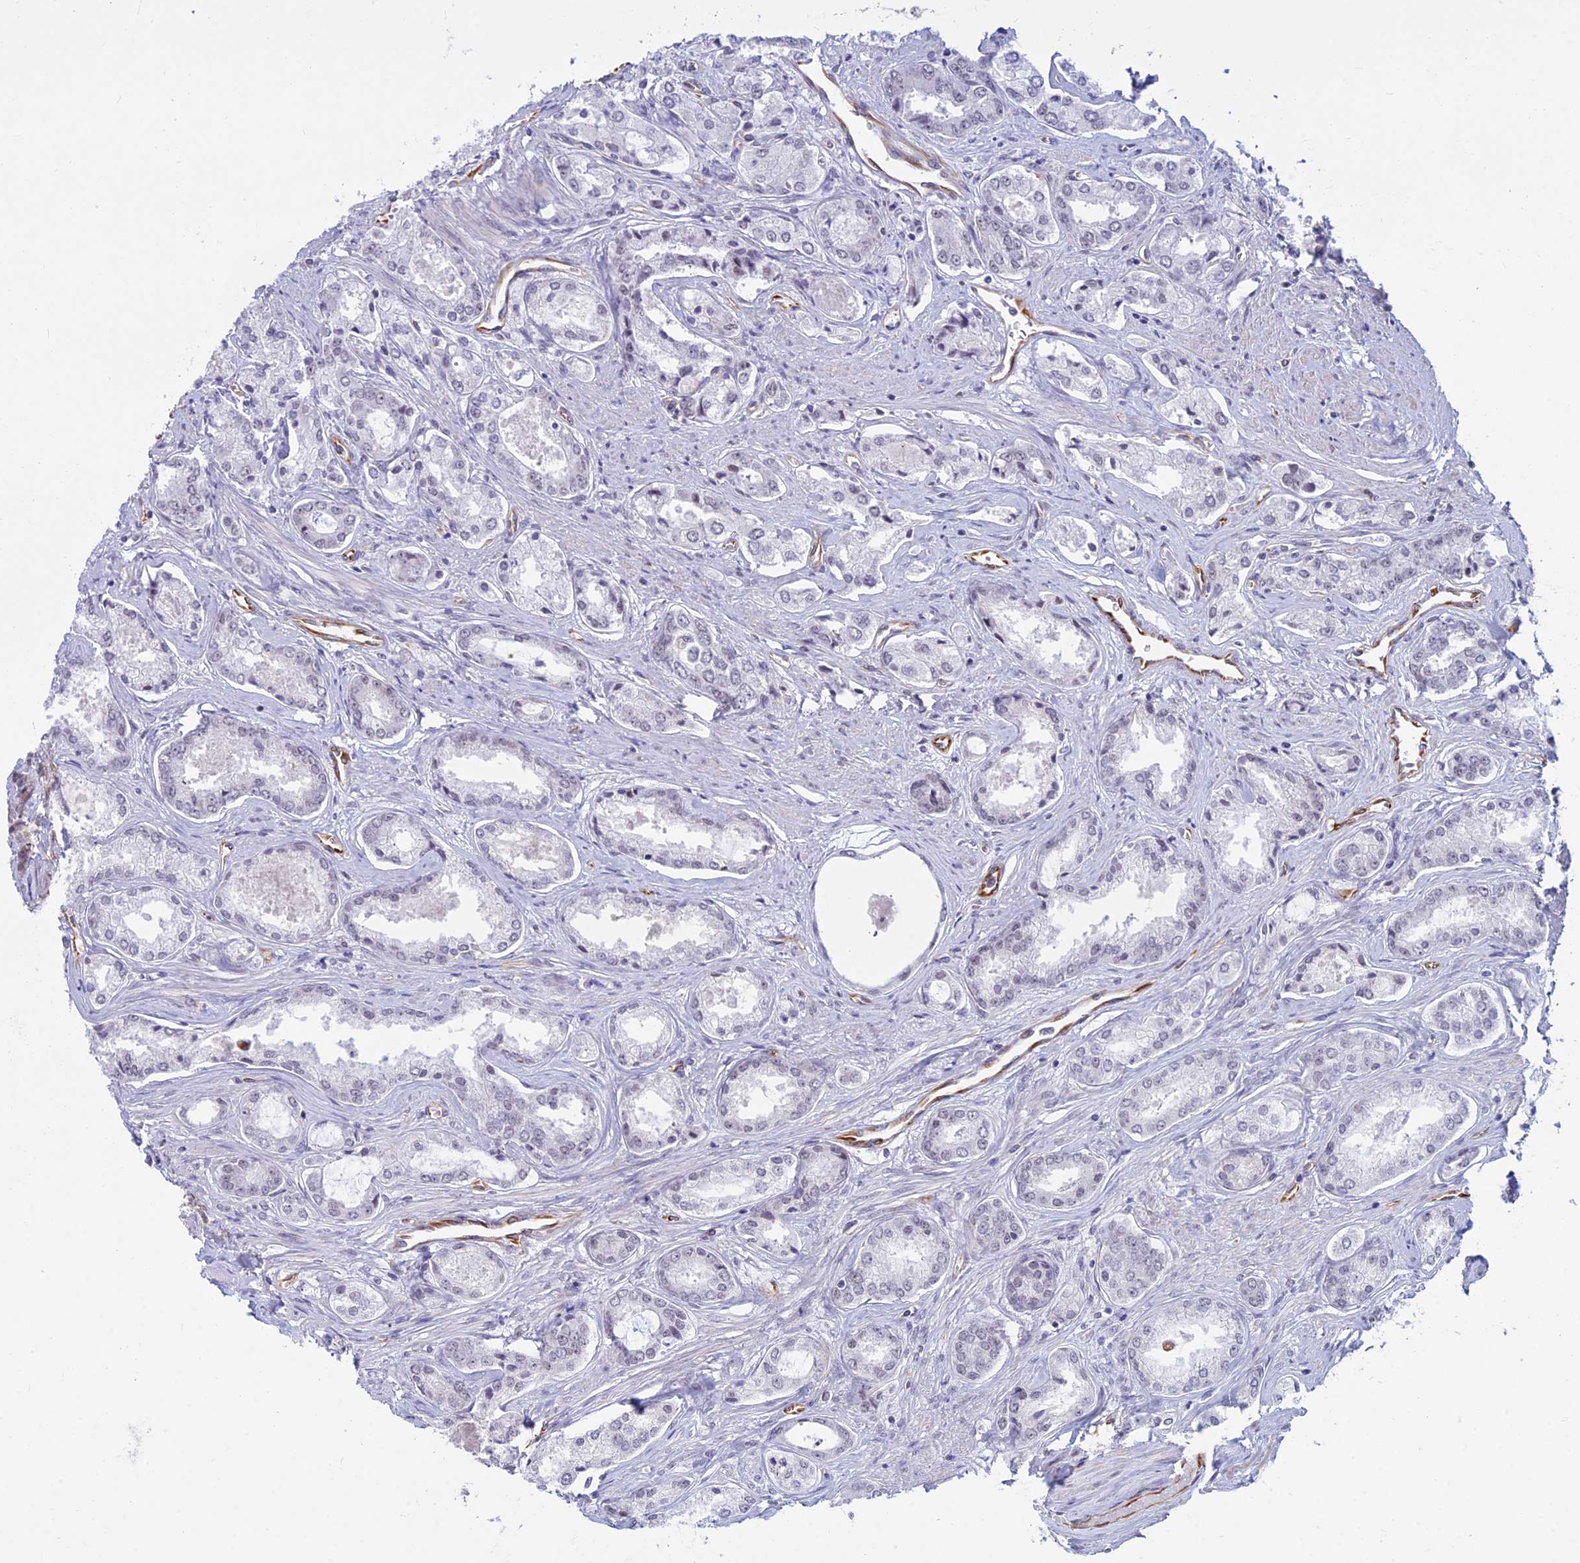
{"staining": {"intensity": "weak", "quantity": "<25%", "location": "nuclear"}, "tissue": "prostate cancer", "cell_type": "Tumor cells", "image_type": "cancer", "snomed": [{"axis": "morphology", "description": "Adenocarcinoma, Low grade"}, {"axis": "topography", "description": "Prostate"}], "caption": "This is an immunohistochemistry (IHC) photomicrograph of adenocarcinoma (low-grade) (prostate). There is no staining in tumor cells.", "gene": "SAPCD2", "patient": {"sex": "male", "age": 68}}